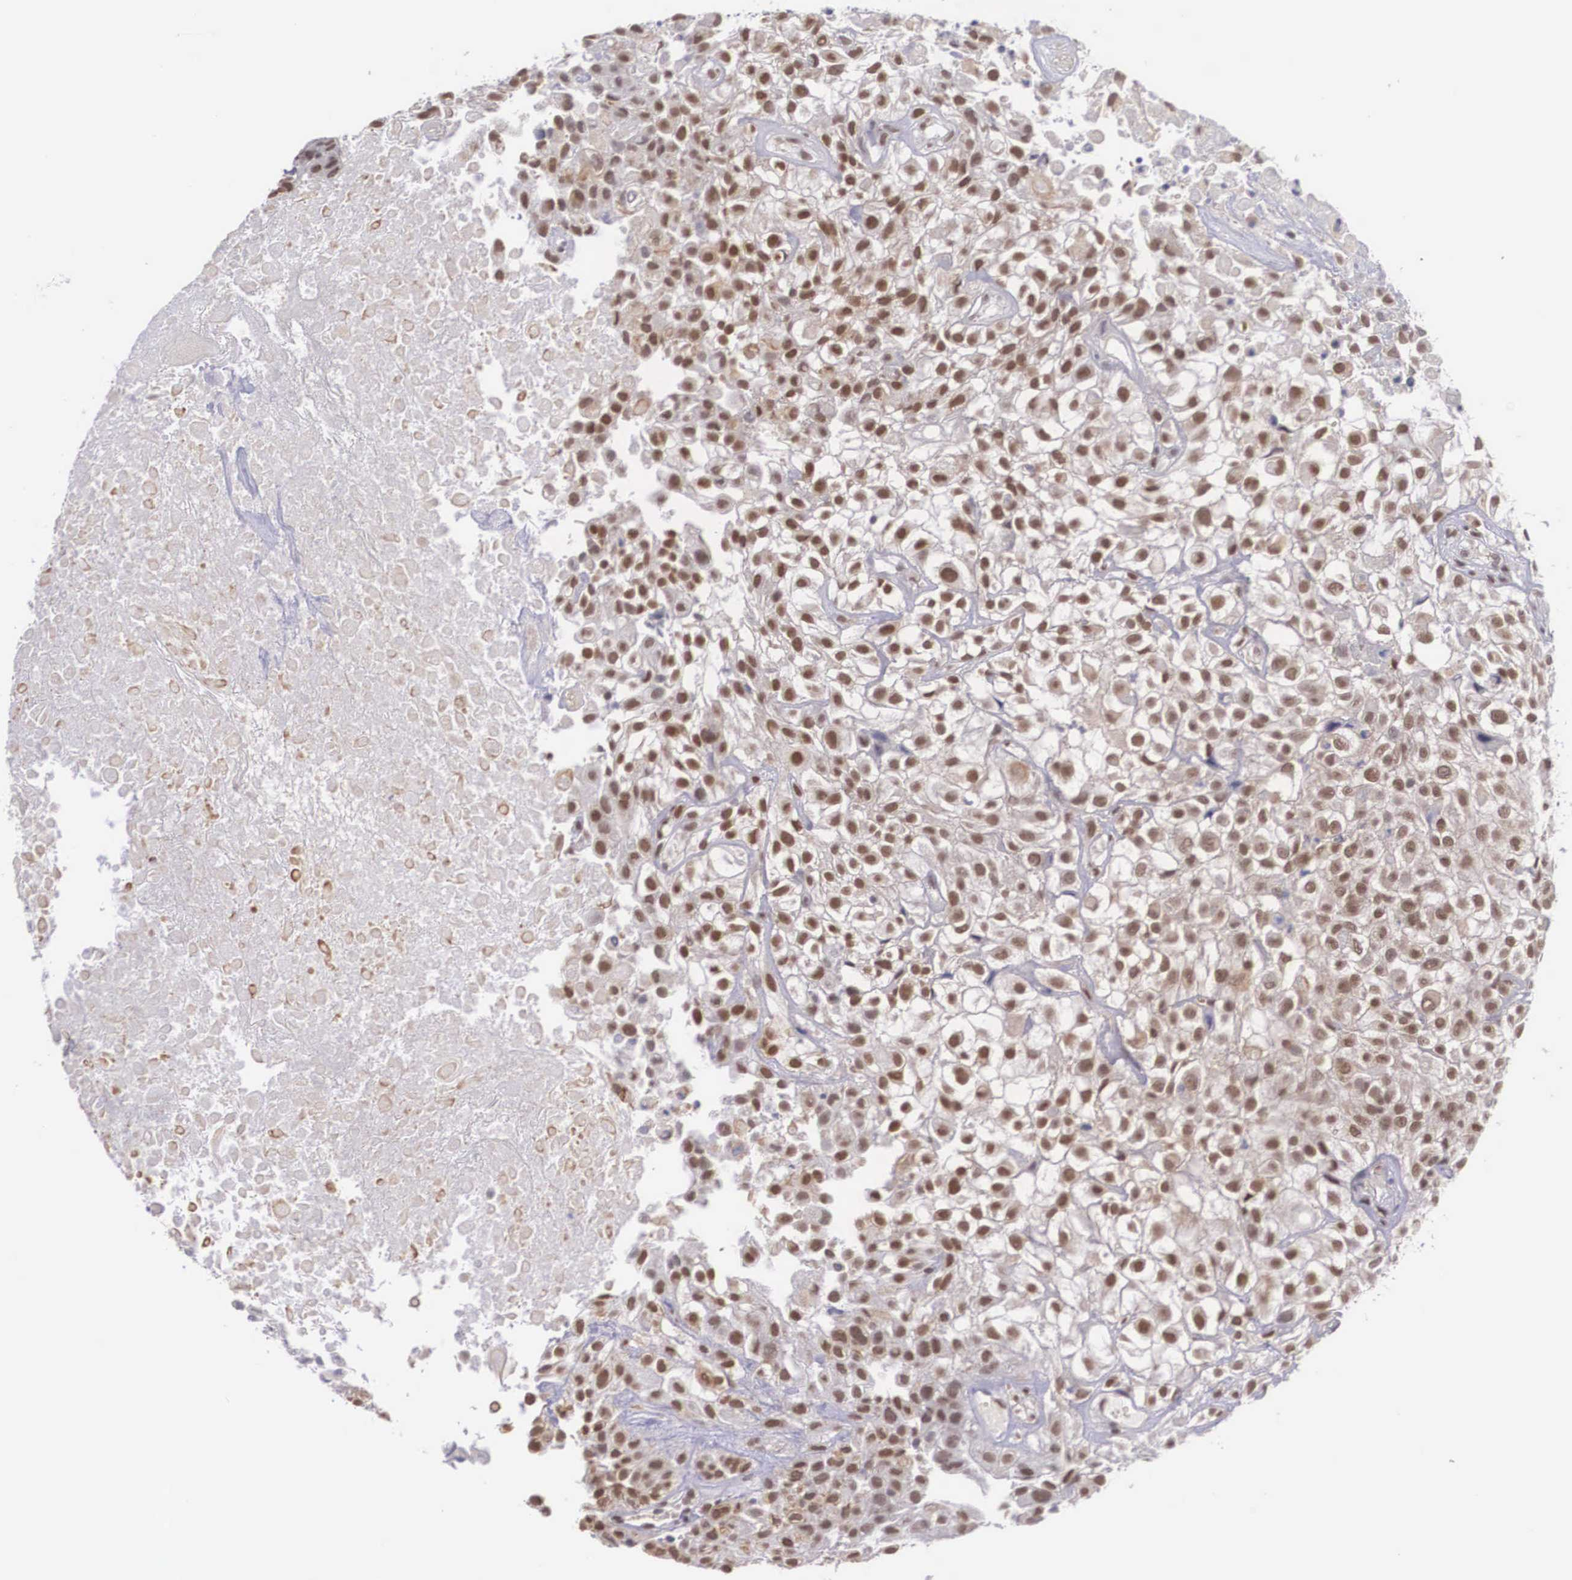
{"staining": {"intensity": "moderate", "quantity": ">75%", "location": "cytoplasmic/membranous,nuclear"}, "tissue": "urothelial cancer", "cell_type": "Tumor cells", "image_type": "cancer", "snomed": [{"axis": "morphology", "description": "Urothelial carcinoma, High grade"}, {"axis": "topography", "description": "Urinary bladder"}], "caption": "High-grade urothelial carcinoma tissue displays moderate cytoplasmic/membranous and nuclear positivity in about >75% of tumor cells", "gene": "NINL", "patient": {"sex": "male", "age": 56}}